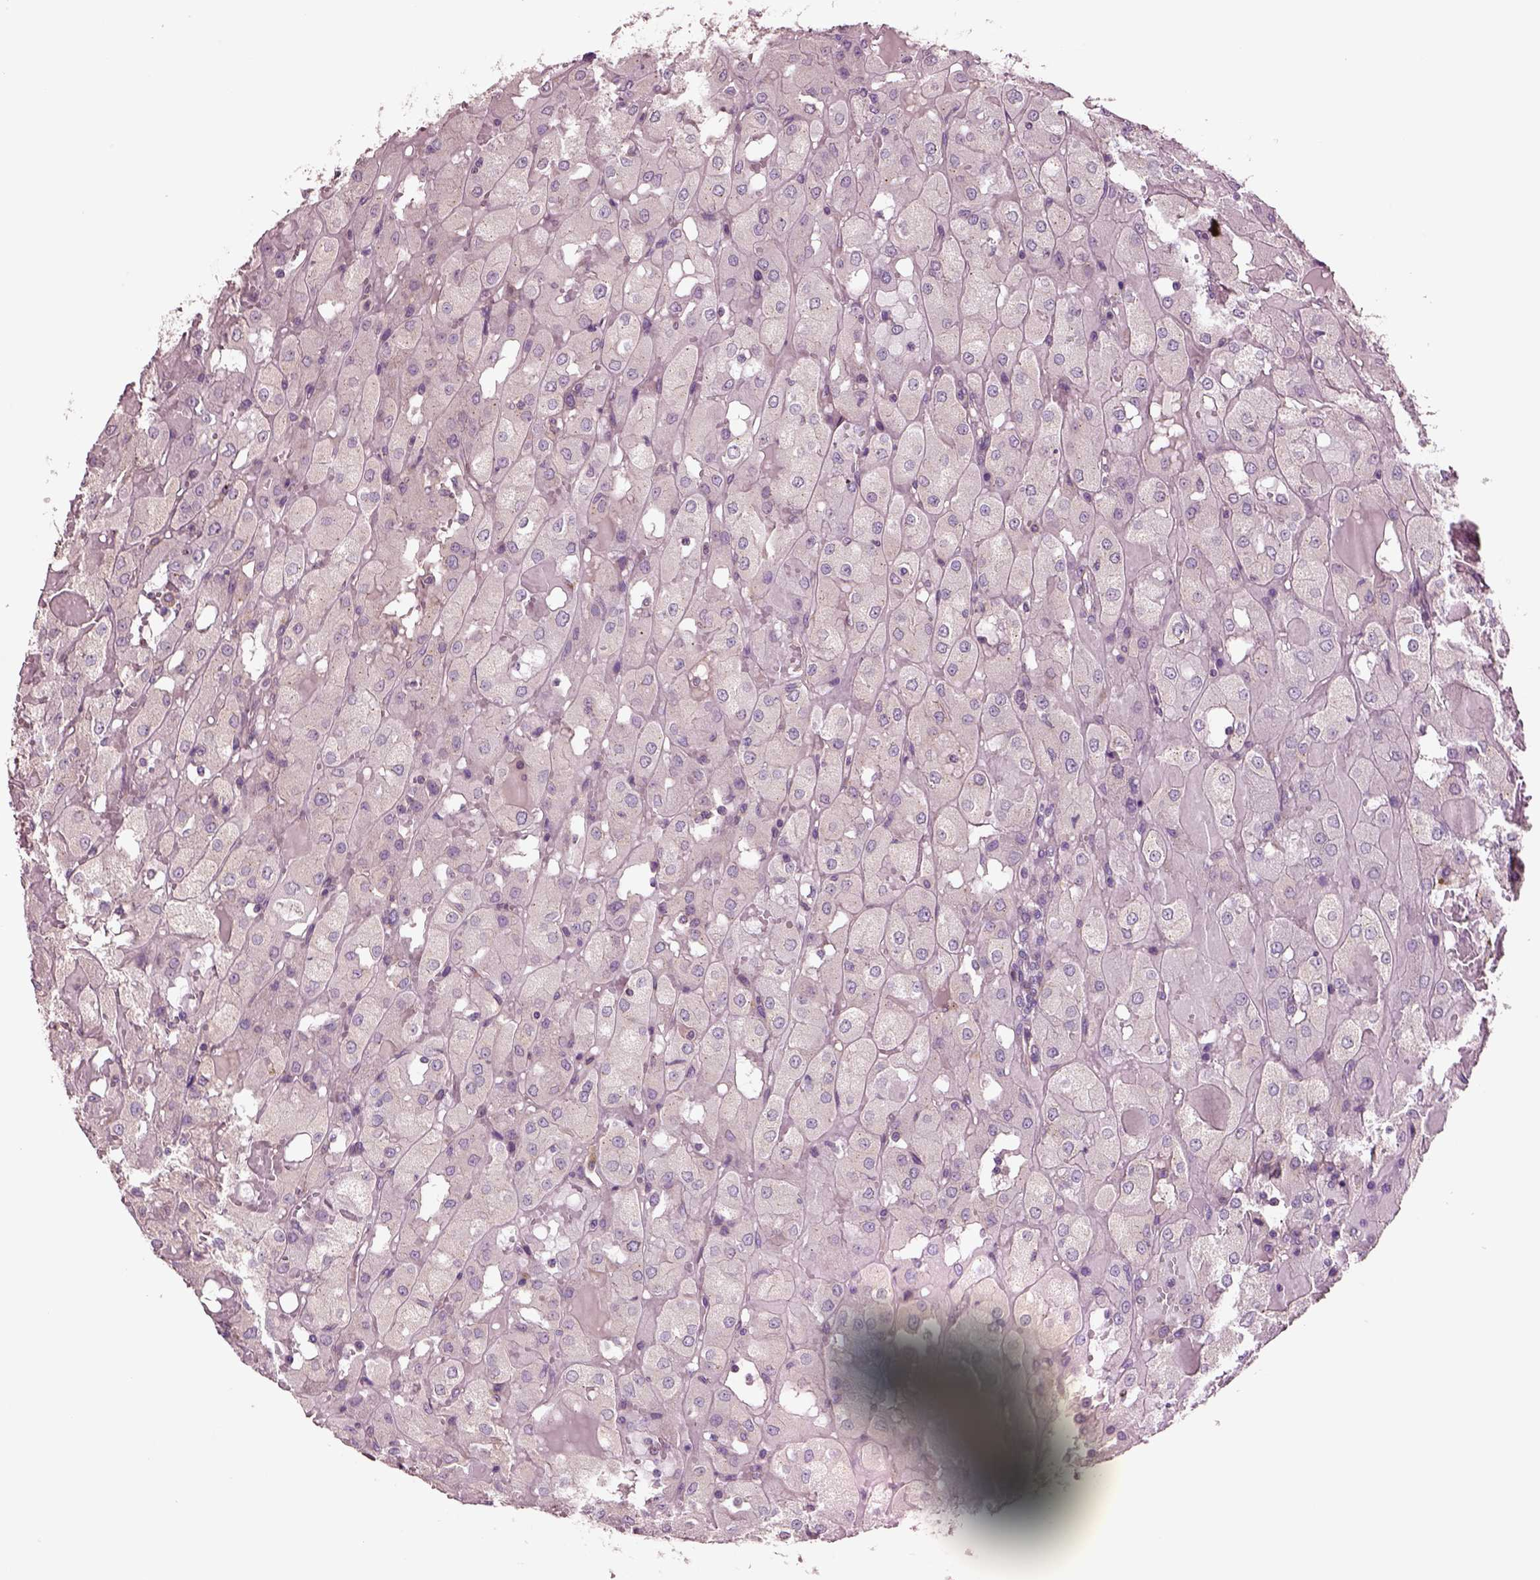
{"staining": {"intensity": "negative", "quantity": "none", "location": "none"}, "tissue": "renal cancer", "cell_type": "Tumor cells", "image_type": "cancer", "snomed": [{"axis": "morphology", "description": "Adenocarcinoma, NOS"}, {"axis": "topography", "description": "Kidney"}], "caption": "This is an immunohistochemistry micrograph of human adenocarcinoma (renal). There is no expression in tumor cells.", "gene": "SEC23A", "patient": {"sex": "male", "age": 72}}